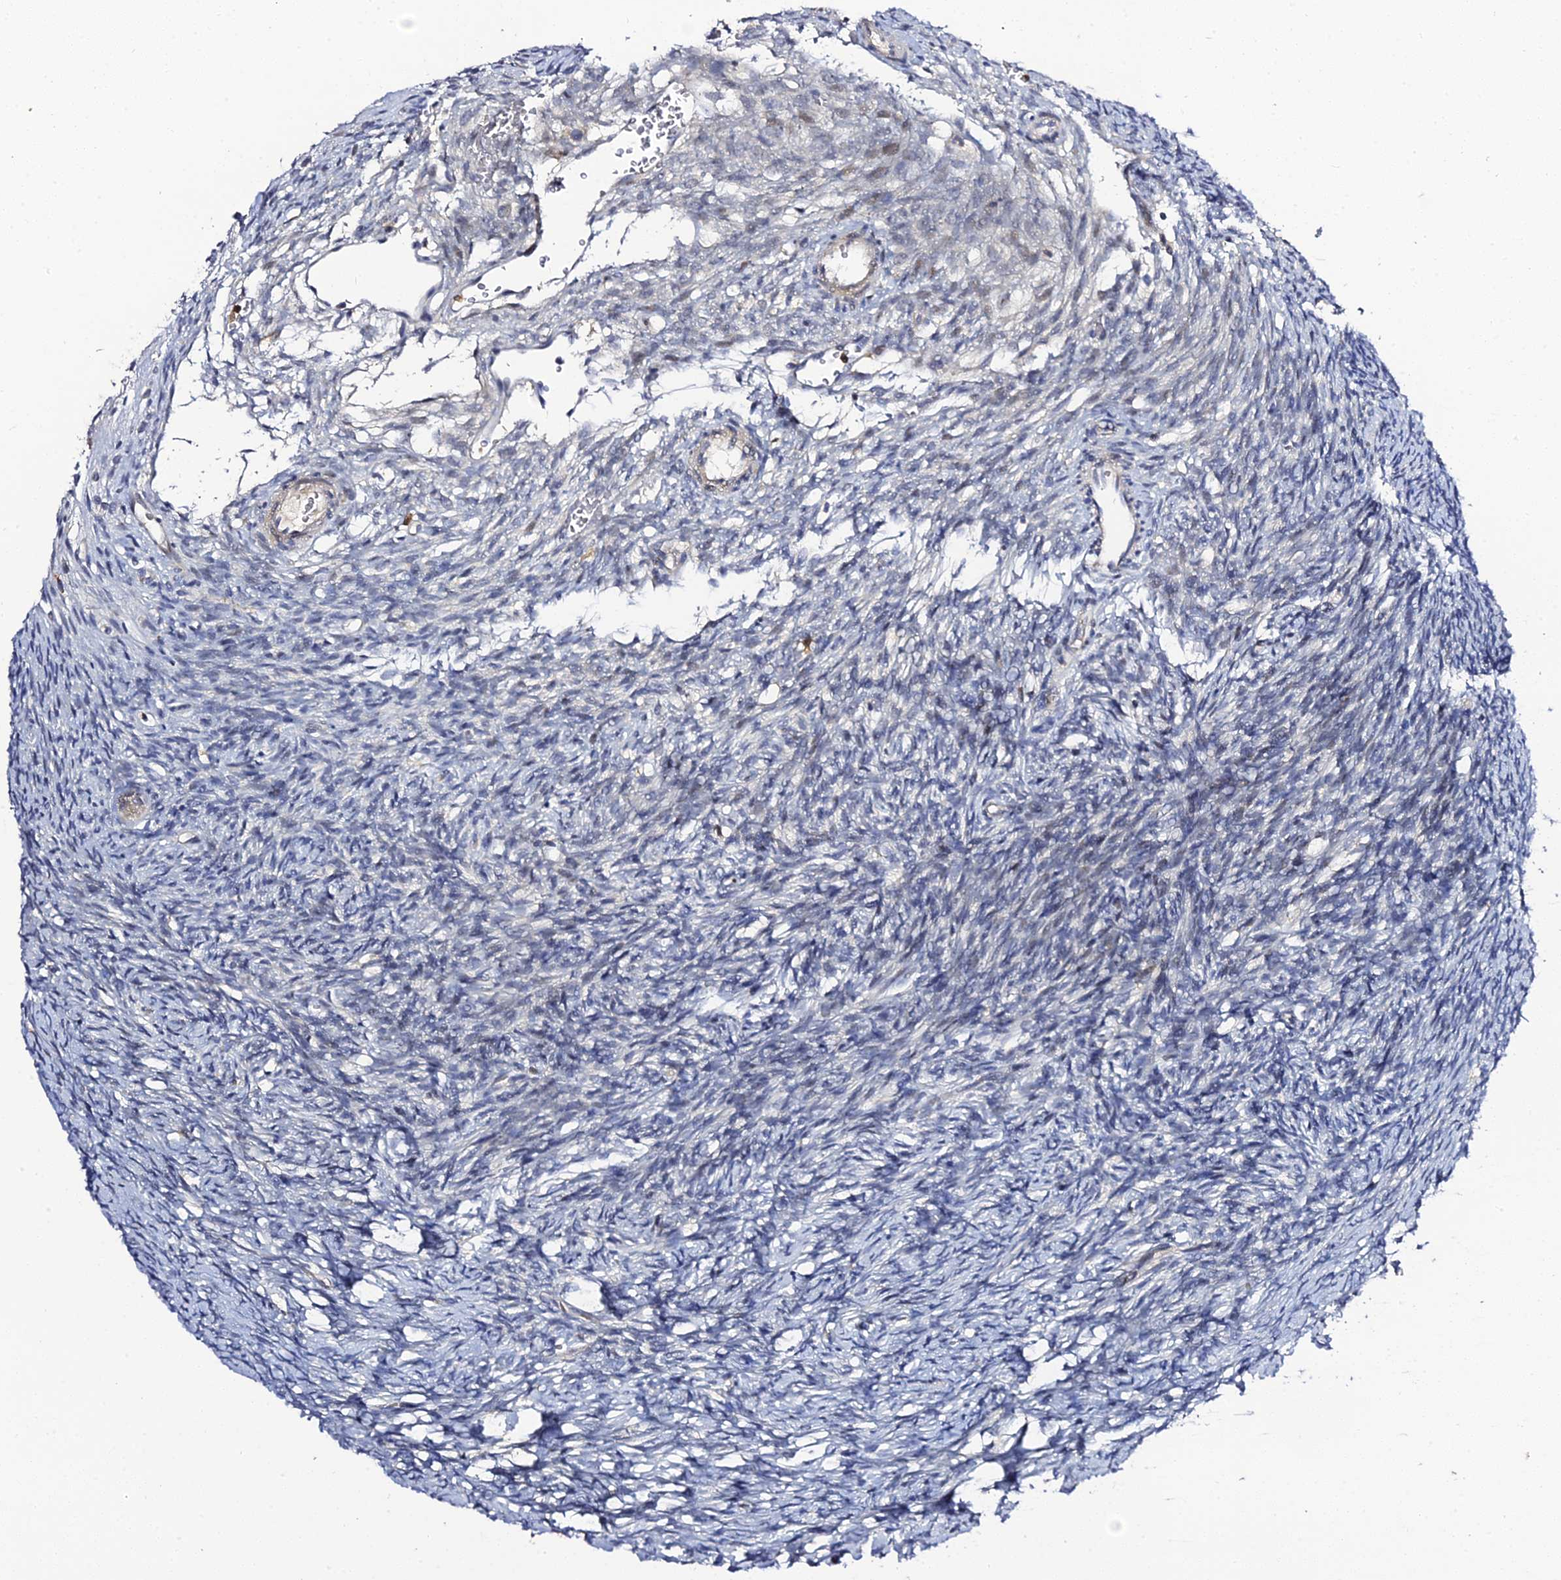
{"staining": {"intensity": "negative", "quantity": "none", "location": "none"}, "tissue": "ovary", "cell_type": "Ovarian stroma cells", "image_type": "normal", "snomed": [{"axis": "morphology", "description": "Normal tissue, NOS"}, {"axis": "topography", "description": "Ovary"}], "caption": "Photomicrograph shows no significant protein expression in ovarian stroma cells of benign ovary.", "gene": "IL4I1", "patient": {"sex": "female", "age": 39}}